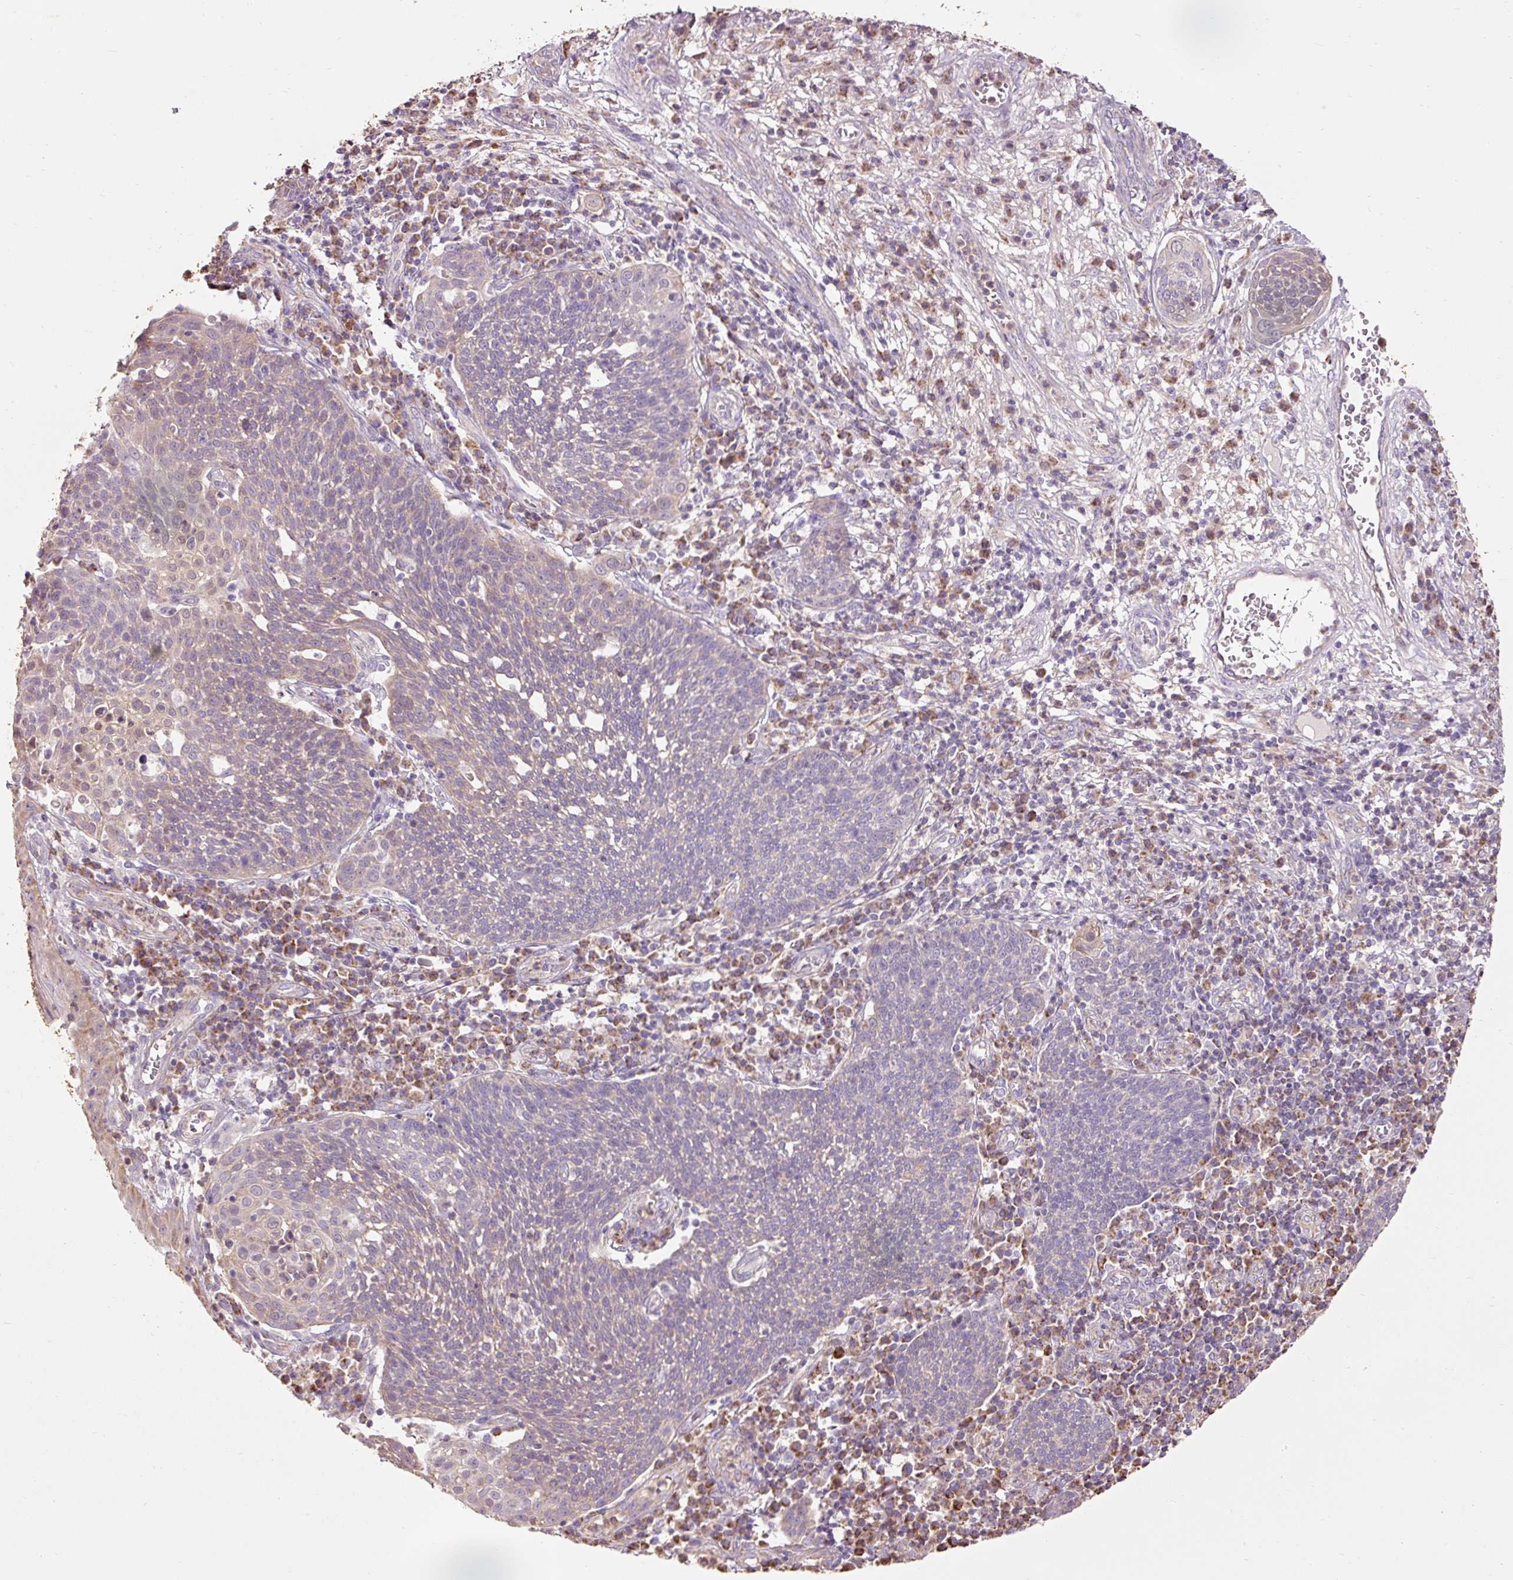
{"staining": {"intensity": "weak", "quantity": "<25%", "location": "cytoplasmic/membranous"}, "tissue": "cervical cancer", "cell_type": "Tumor cells", "image_type": "cancer", "snomed": [{"axis": "morphology", "description": "Squamous cell carcinoma, NOS"}, {"axis": "topography", "description": "Cervix"}], "caption": "Immunohistochemistry of human cervical cancer (squamous cell carcinoma) reveals no positivity in tumor cells.", "gene": "PRDX5", "patient": {"sex": "female", "age": 34}}